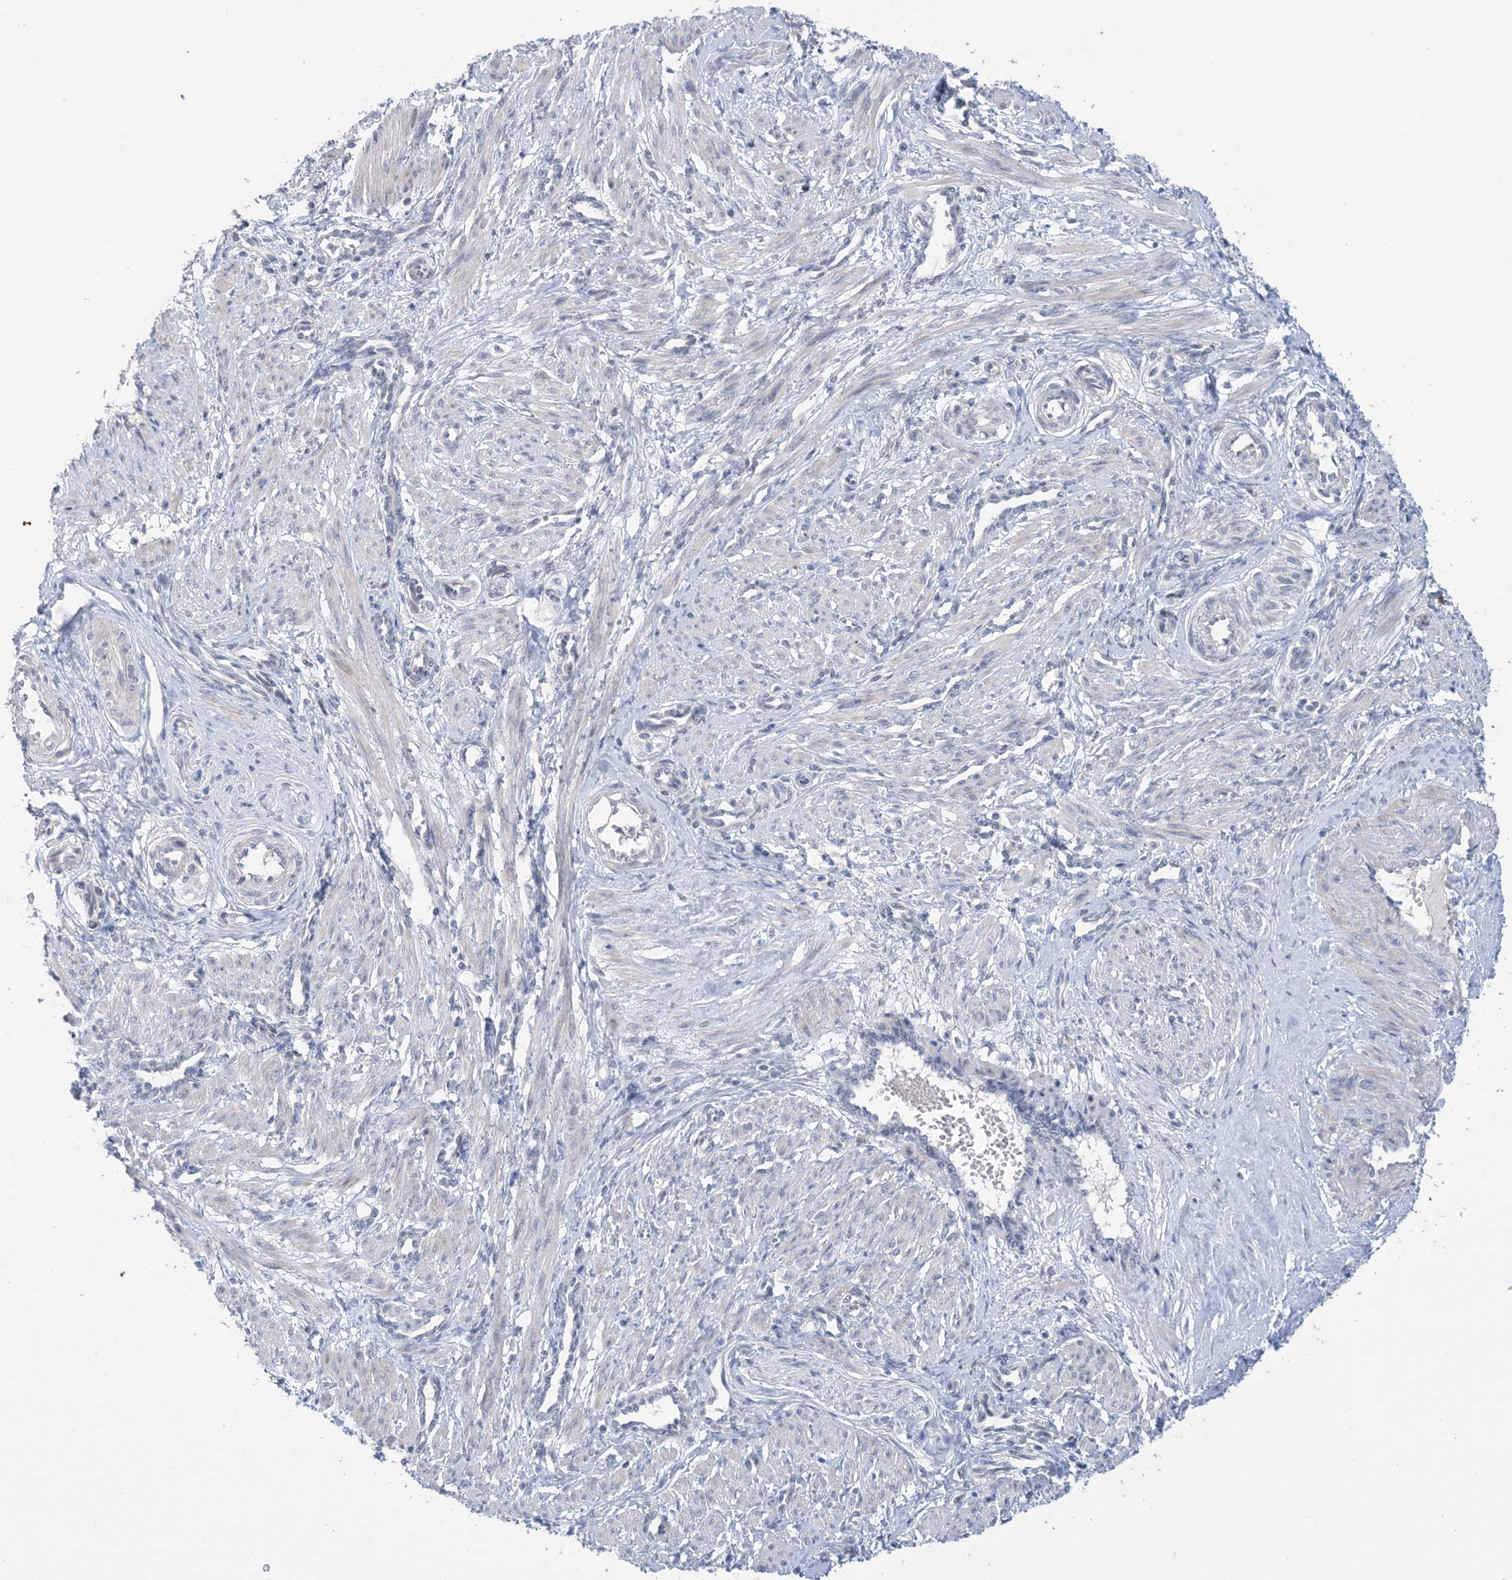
{"staining": {"intensity": "negative", "quantity": "none", "location": "none"}, "tissue": "smooth muscle", "cell_type": "Smooth muscle cells", "image_type": "normal", "snomed": [{"axis": "morphology", "description": "Normal tissue, NOS"}, {"axis": "topography", "description": "Endometrium"}], "caption": "DAB (3,3'-diaminobenzidine) immunohistochemical staining of unremarkable human smooth muscle displays no significant expression in smooth muscle cells.", "gene": "TTYH1", "patient": {"sex": "female", "age": 33}}